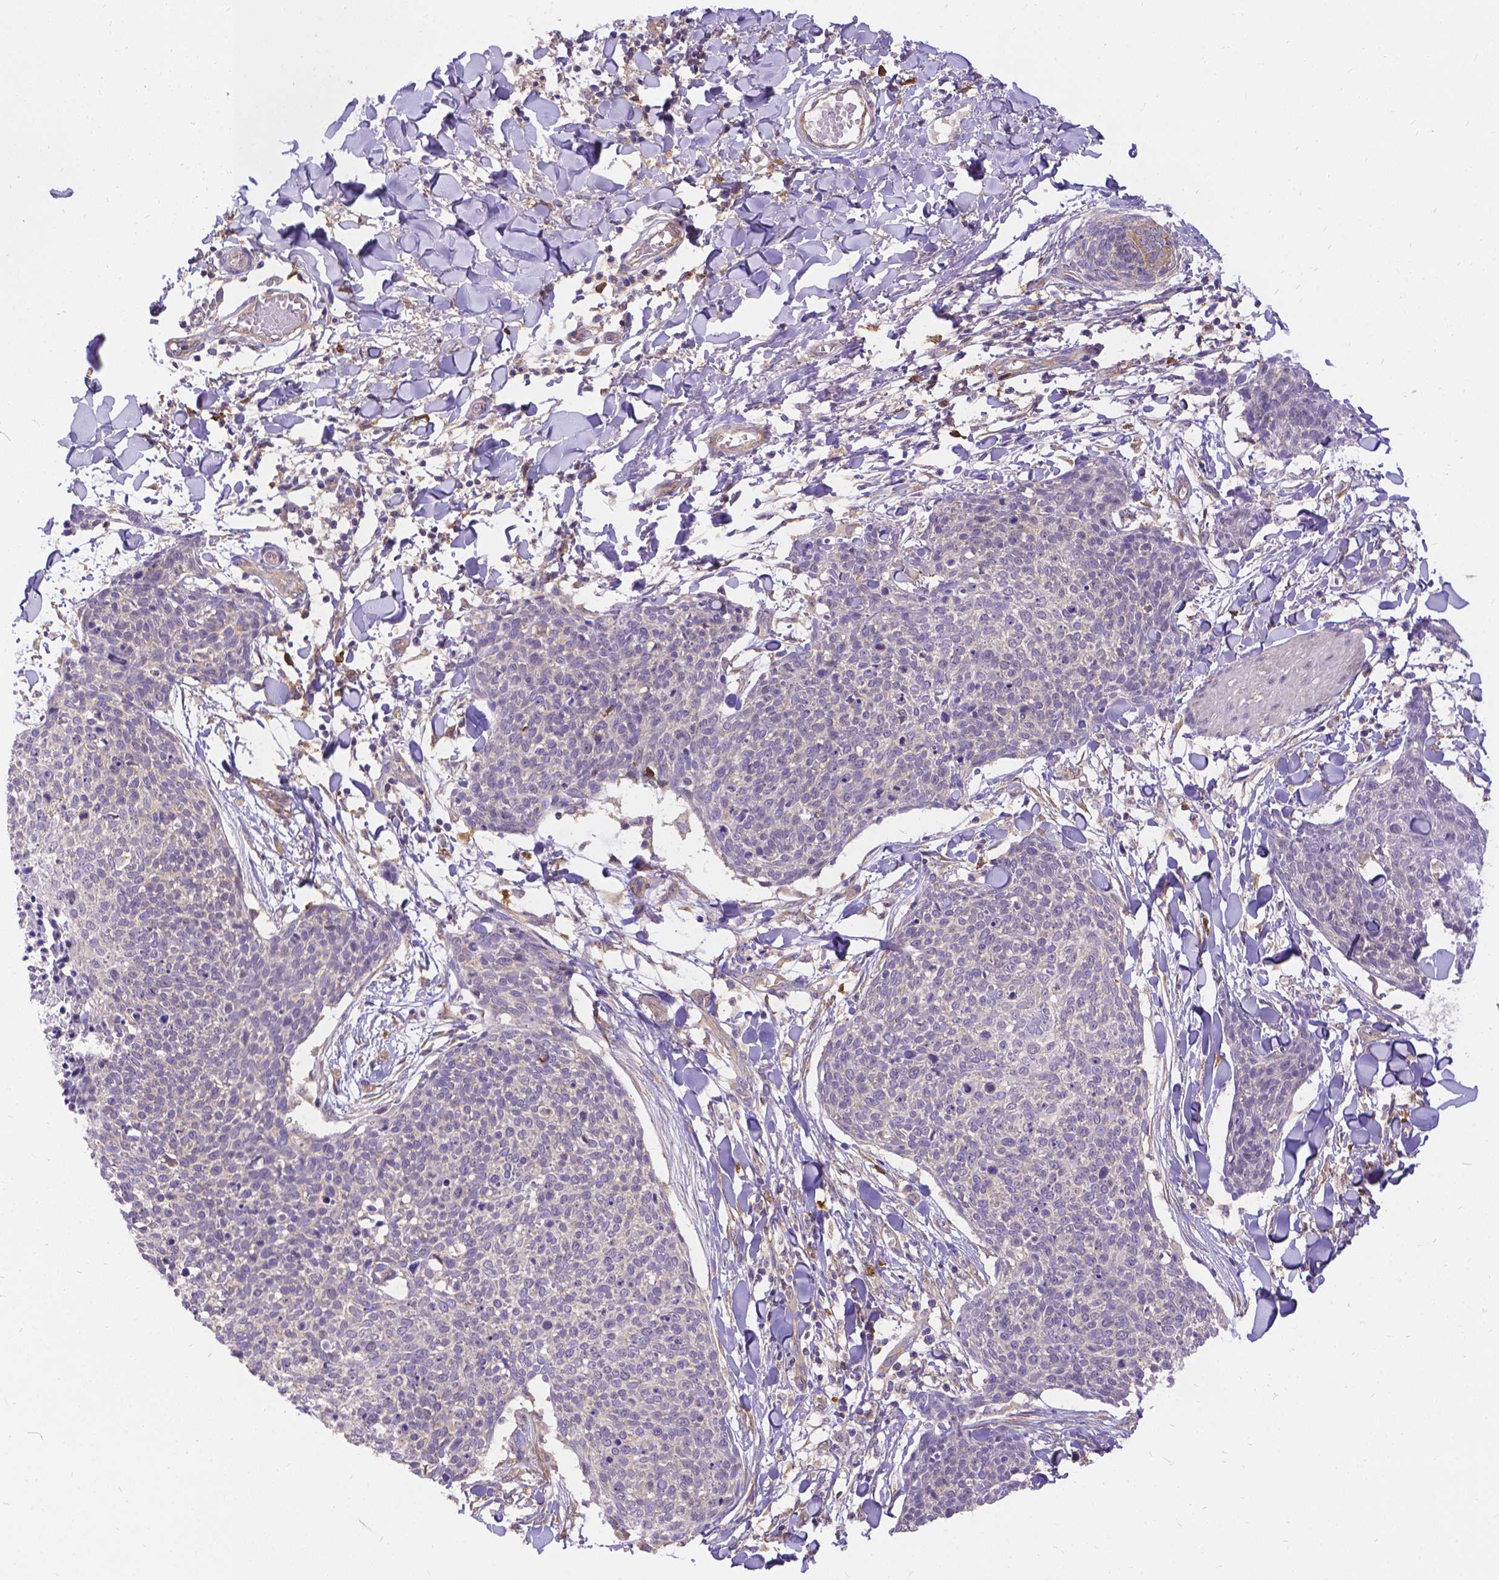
{"staining": {"intensity": "negative", "quantity": "none", "location": "none"}, "tissue": "skin cancer", "cell_type": "Tumor cells", "image_type": "cancer", "snomed": [{"axis": "morphology", "description": "Squamous cell carcinoma, NOS"}, {"axis": "topography", "description": "Skin"}, {"axis": "topography", "description": "Vulva"}], "caption": "Histopathology image shows no significant protein expression in tumor cells of skin cancer.", "gene": "DENND6A", "patient": {"sex": "female", "age": 75}}